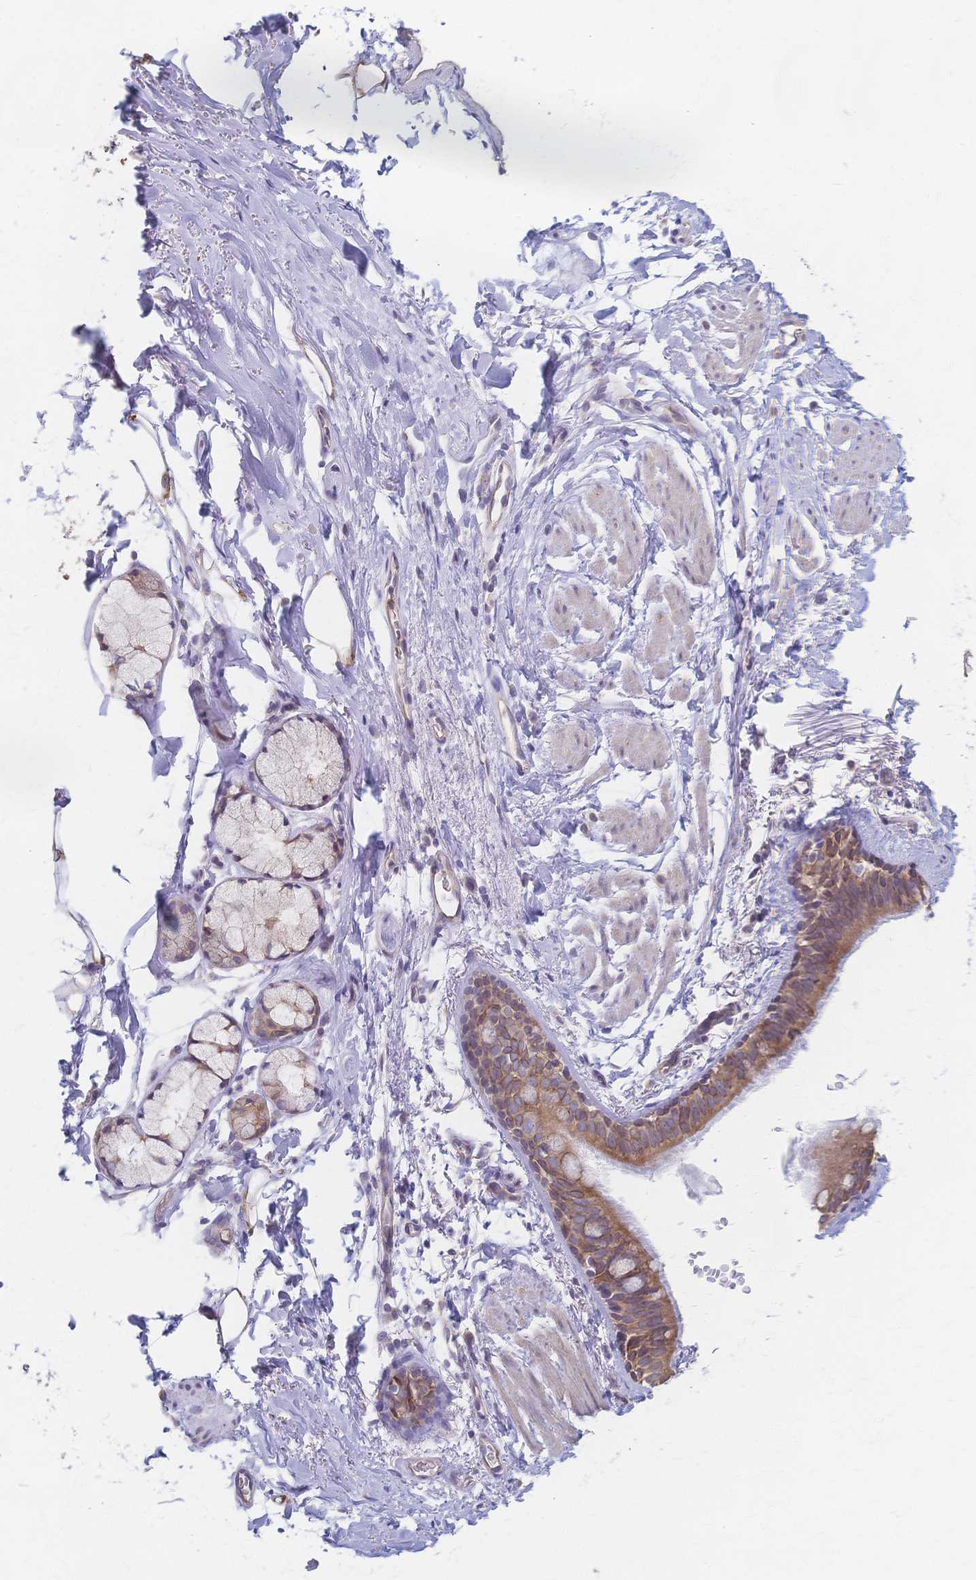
{"staining": {"intensity": "moderate", "quantity": ">75%", "location": "cytoplasmic/membranous"}, "tissue": "bronchus", "cell_type": "Respiratory epithelial cells", "image_type": "normal", "snomed": [{"axis": "morphology", "description": "Normal tissue, NOS"}, {"axis": "topography", "description": "Bronchus"}], "caption": "Immunohistochemical staining of normal human bronchus displays moderate cytoplasmic/membranous protein positivity in about >75% of respiratory epithelial cells.", "gene": "CYB5A", "patient": {"sex": "male", "age": 67}}